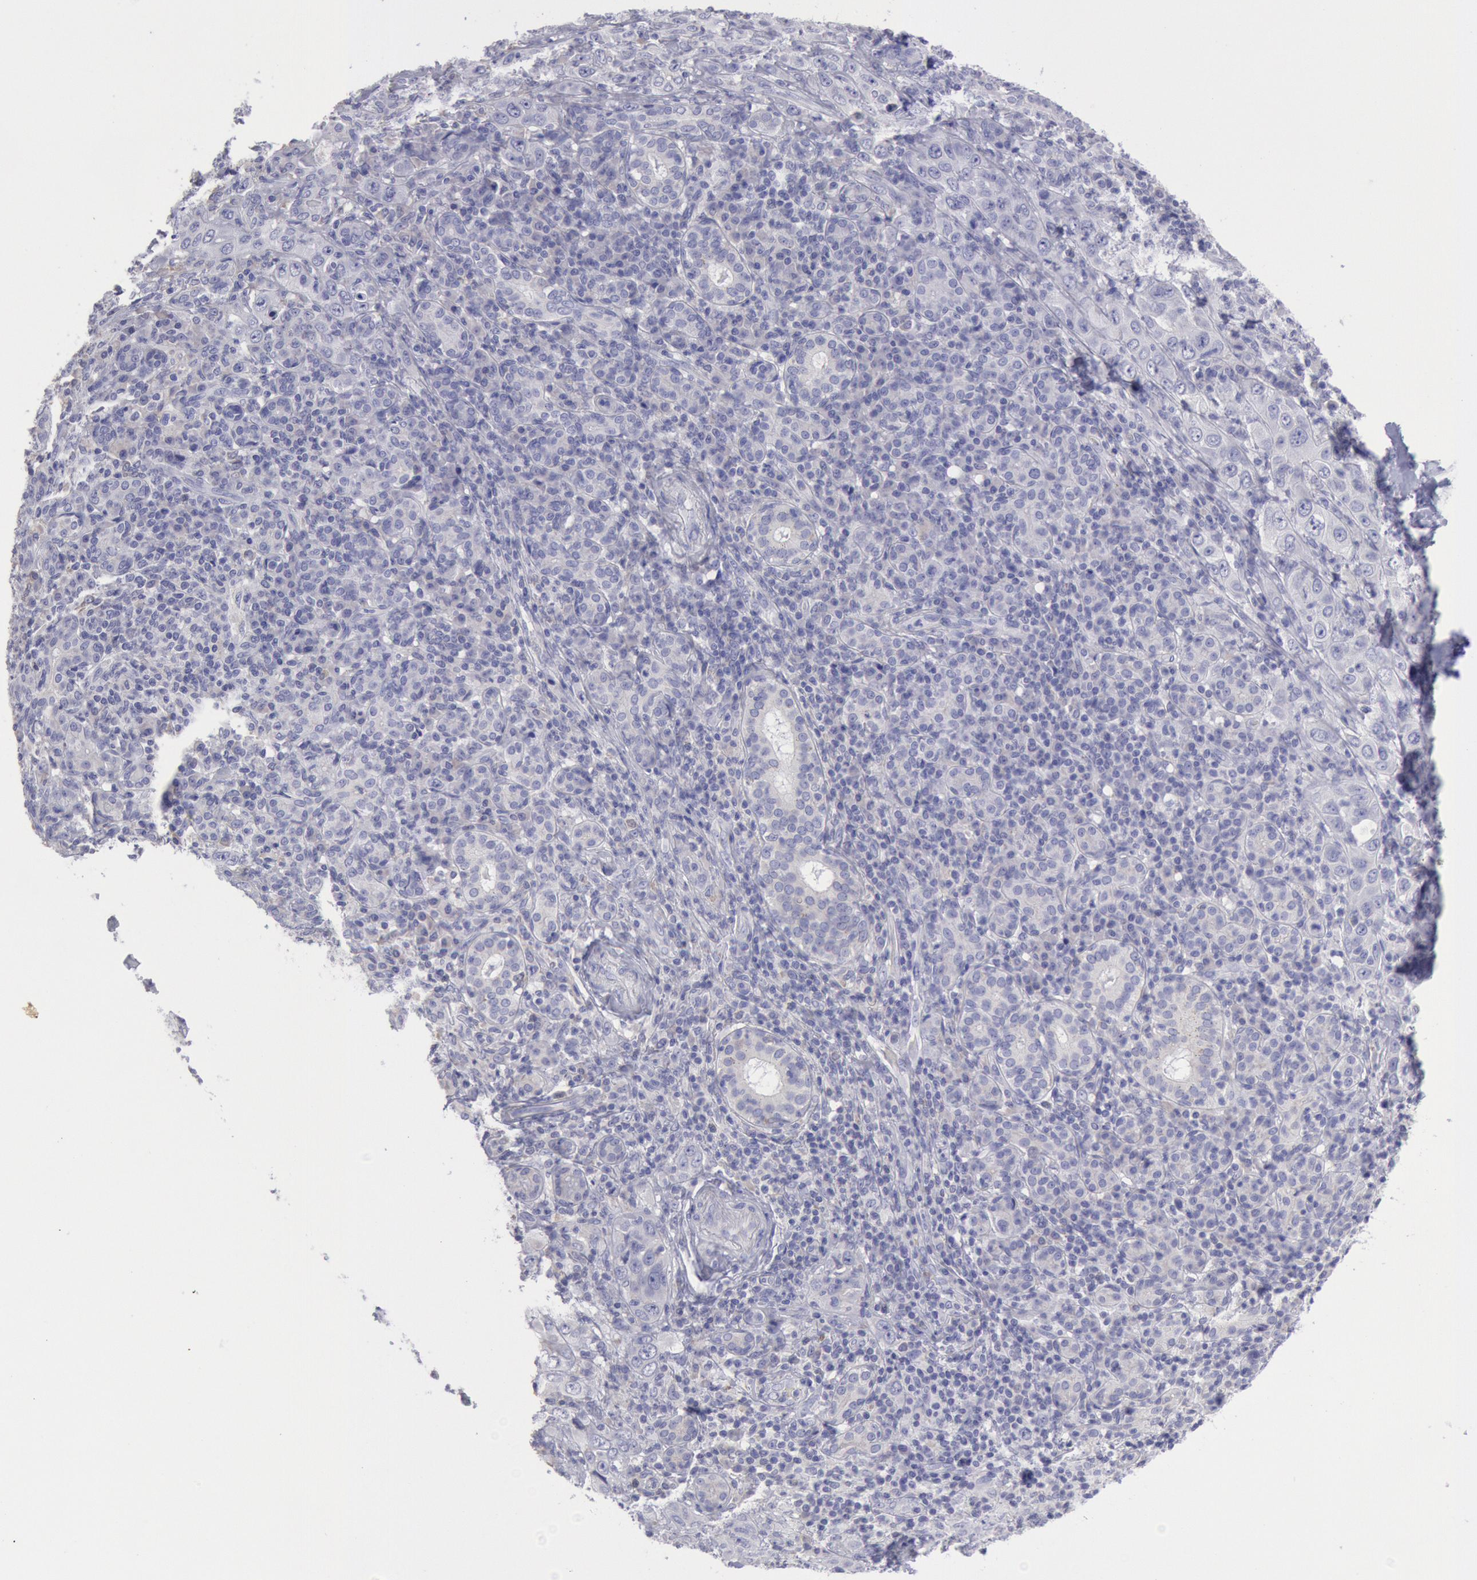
{"staining": {"intensity": "negative", "quantity": "none", "location": "none"}, "tissue": "skin cancer", "cell_type": "Tumor cells", "image_type": "cancer", "snomed": [{"axis": "morphology", "description": "Squamous cell carcinoma, NOS"}, {"axis": "topography", "description": "Skin"}], "caption": "Tumor cells show no significant protein expression in skin cancer.", "gene": "MYH7", "patient": {"sex": "male", "age": 84}}